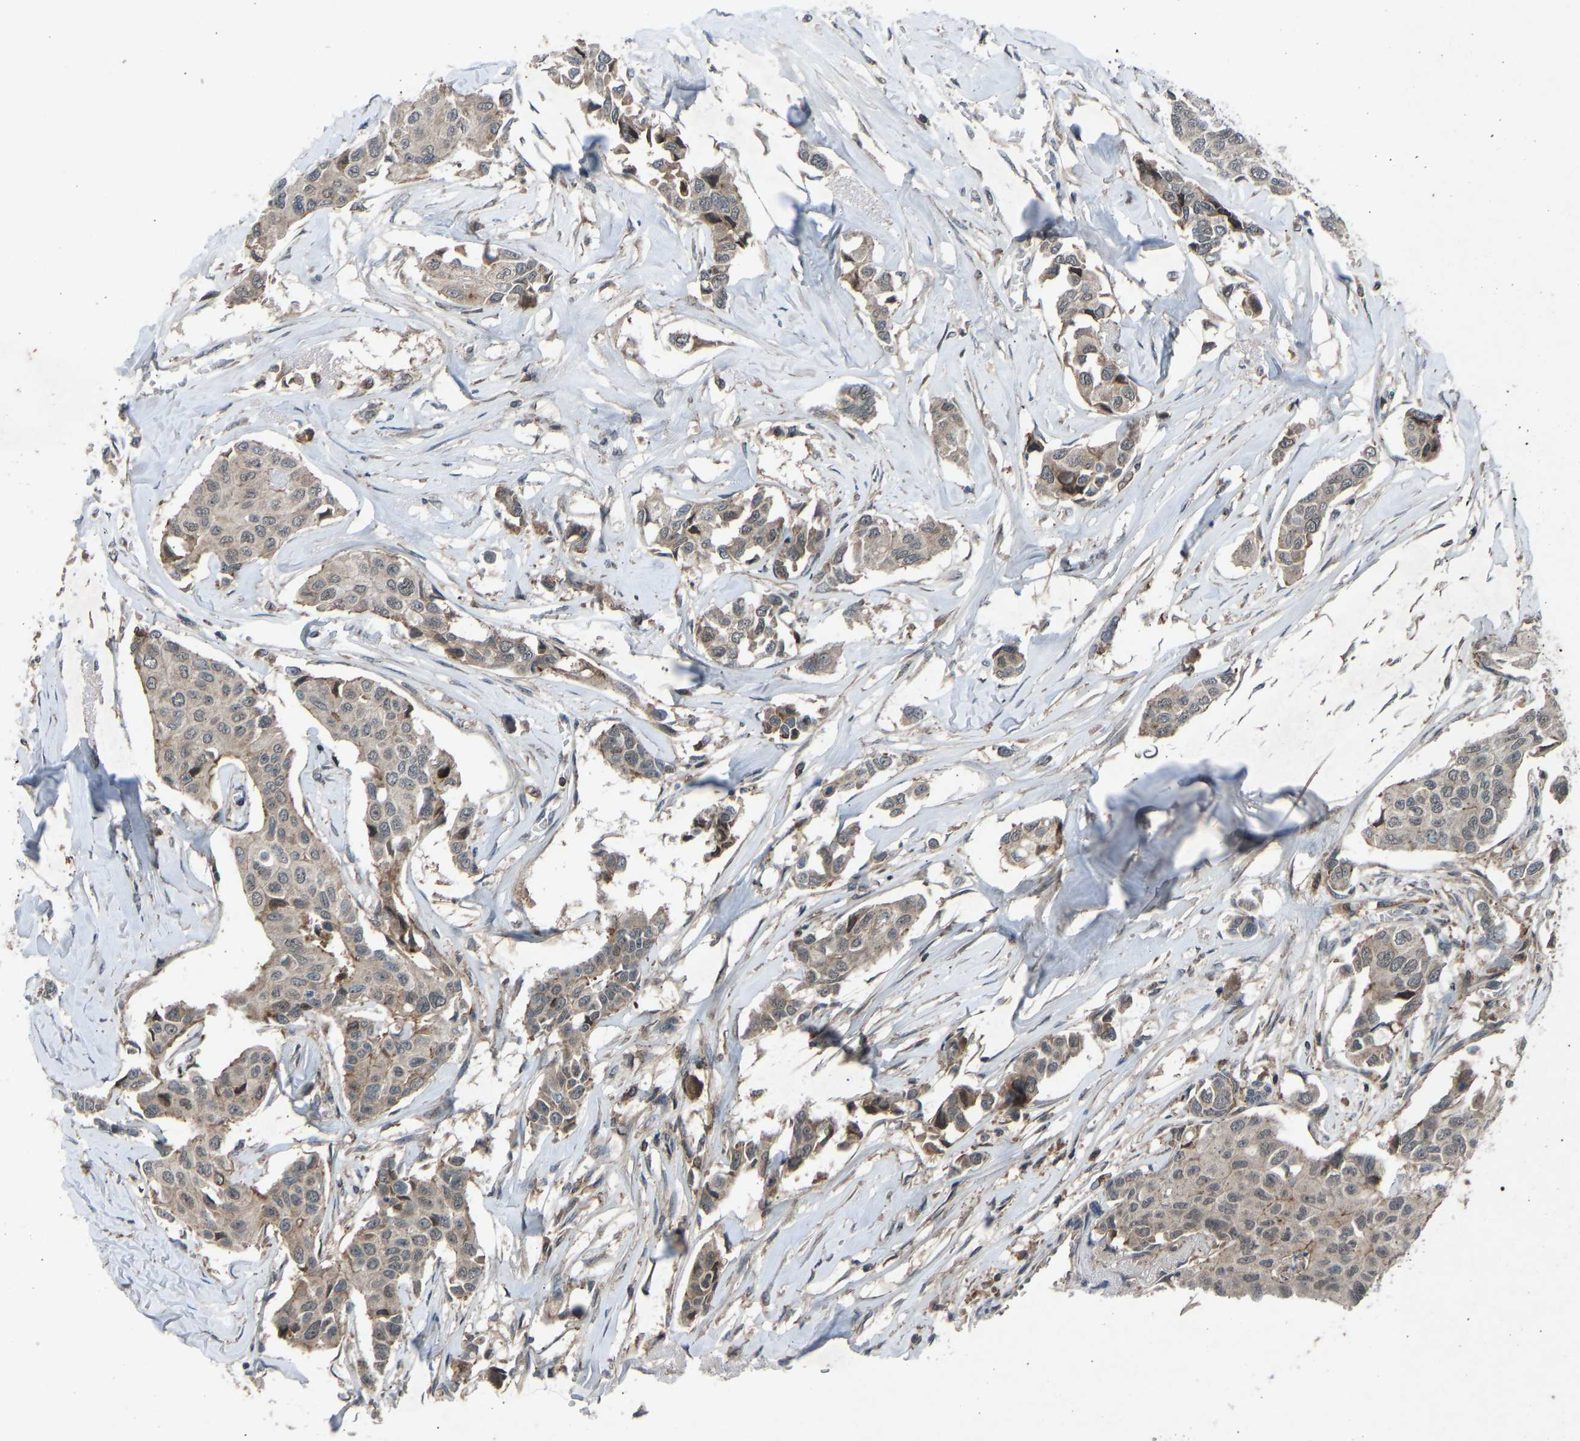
{"staining": {"intensity": "weak", "quantity": ">75%", "location": "cytoplasmic/membranous"}, "tissue": "breast cancer", "cell_type": "Tumor cells", "image_type": "cancer", "snomed": [{"axis": "morphology", "description": "Duct carcinoma"}, {"axis": "topography", "description": "Breast"}], "caption": "A brown stain shows weak cytoplasmic/membranous staining of a protein in human breast cancer (intraductal carcinoma) tumor cells. Nuclei are stained in blue.", "gene": "SLC43A1", "patient": {"sex": "female", "age": 80}}